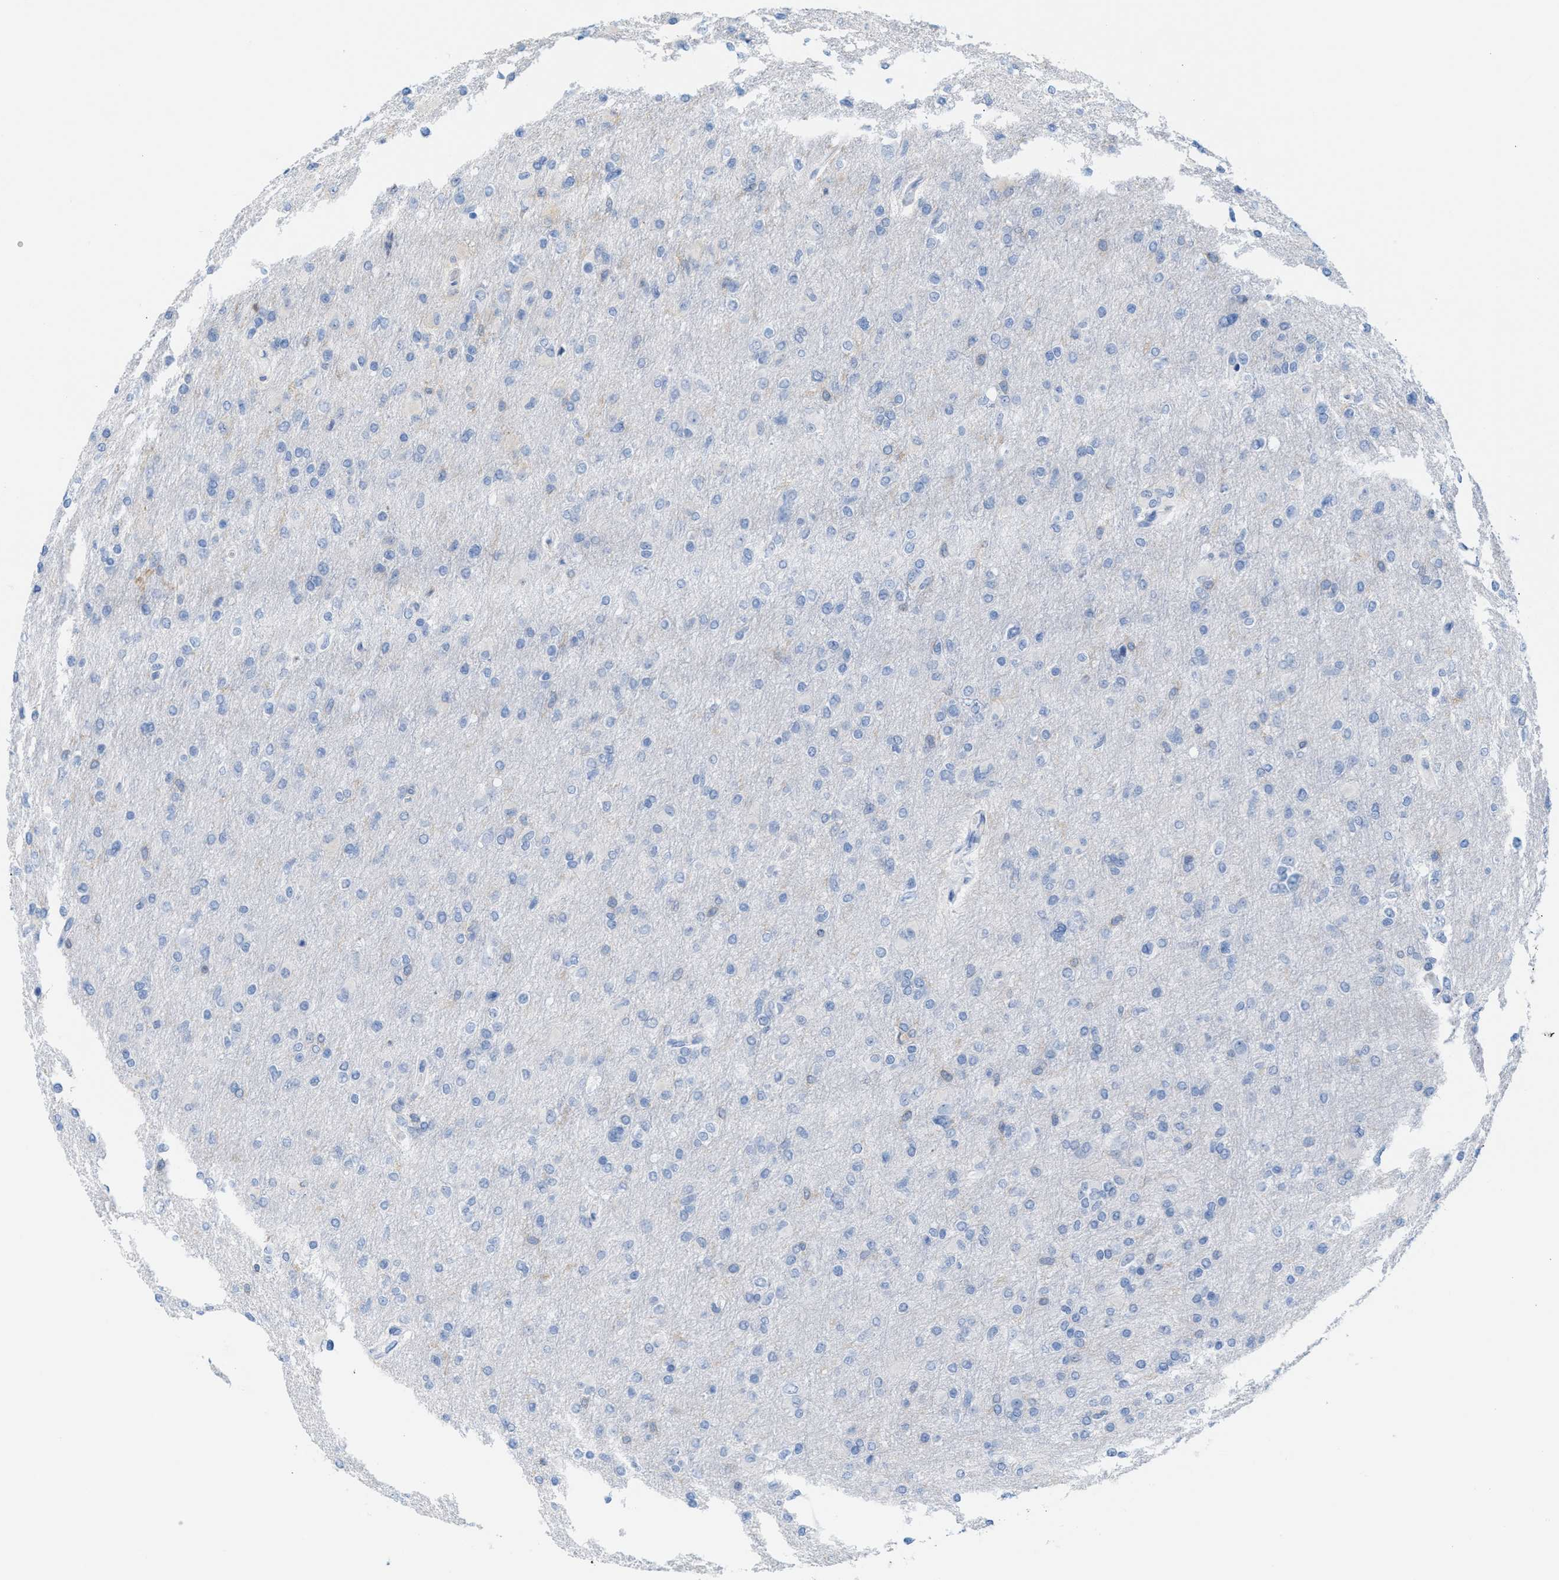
{"staining": {"intensity": "negative", "quantity": "none", "location": "none"}, "tissue": "glioma", "cell_type": "Tumor cells", "image_type": "cancer", "snomed": [{"axis": "morphology", "description": "Glioma, malignant, High grade"}, {"axis": "topography", "description": "Cerebral cortex"}], "caption": "Malignant high-grade glioma was stained to show a protein in brown. There is no significant expression in tumor cells. The staining was performed using DAB to visualize the protein expression in brown, while the nuclei were stained in blue with hematoxylin (Magnification: 20x).", "gene": "IL16", "patient": {"sex": "female", "age": 36}}